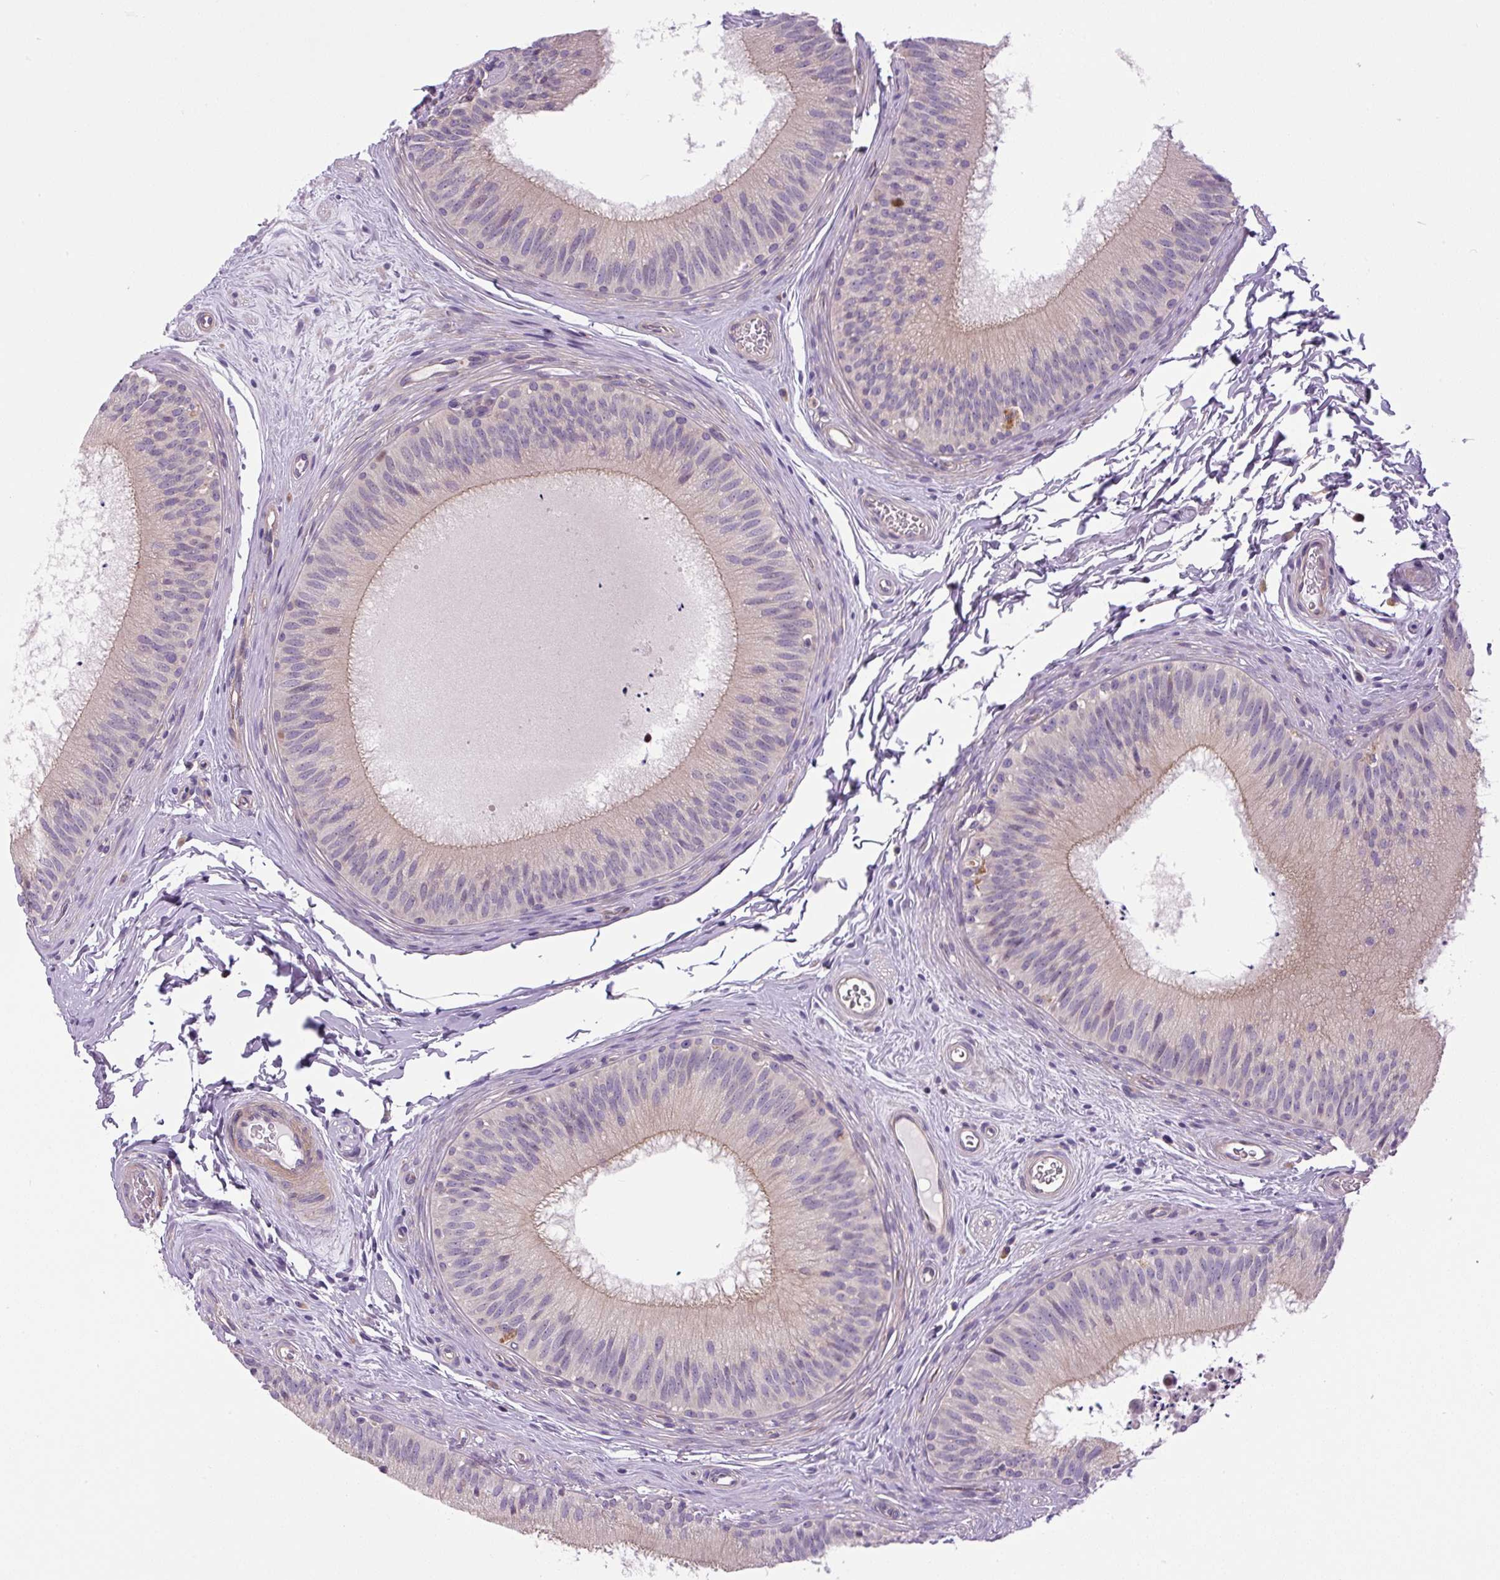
{"staining": {"intensity": "moderate", "quantity": "25%-75%", "location": "cytoplasmic/membranous"}, "tissue": "epididymis", "cell_type": "Glandular cells", "image_type": "normal", "snomed": [{"axis": "morphology", "description": "Normal tissue, NOS"}, {"axis": "topography", "description": "Epididymis"}], "caption": "Unremarkable epididymis demonstrates moderate cytoplasmic/membranous staining in approximately 25%-75% of glandular cells (DAB (3,3'-diaminobenzidine) IHC with brightfield microscopy, high magnification)..", "gene": "KIFC1", "patient": {"sex": "male", "age": 24}}